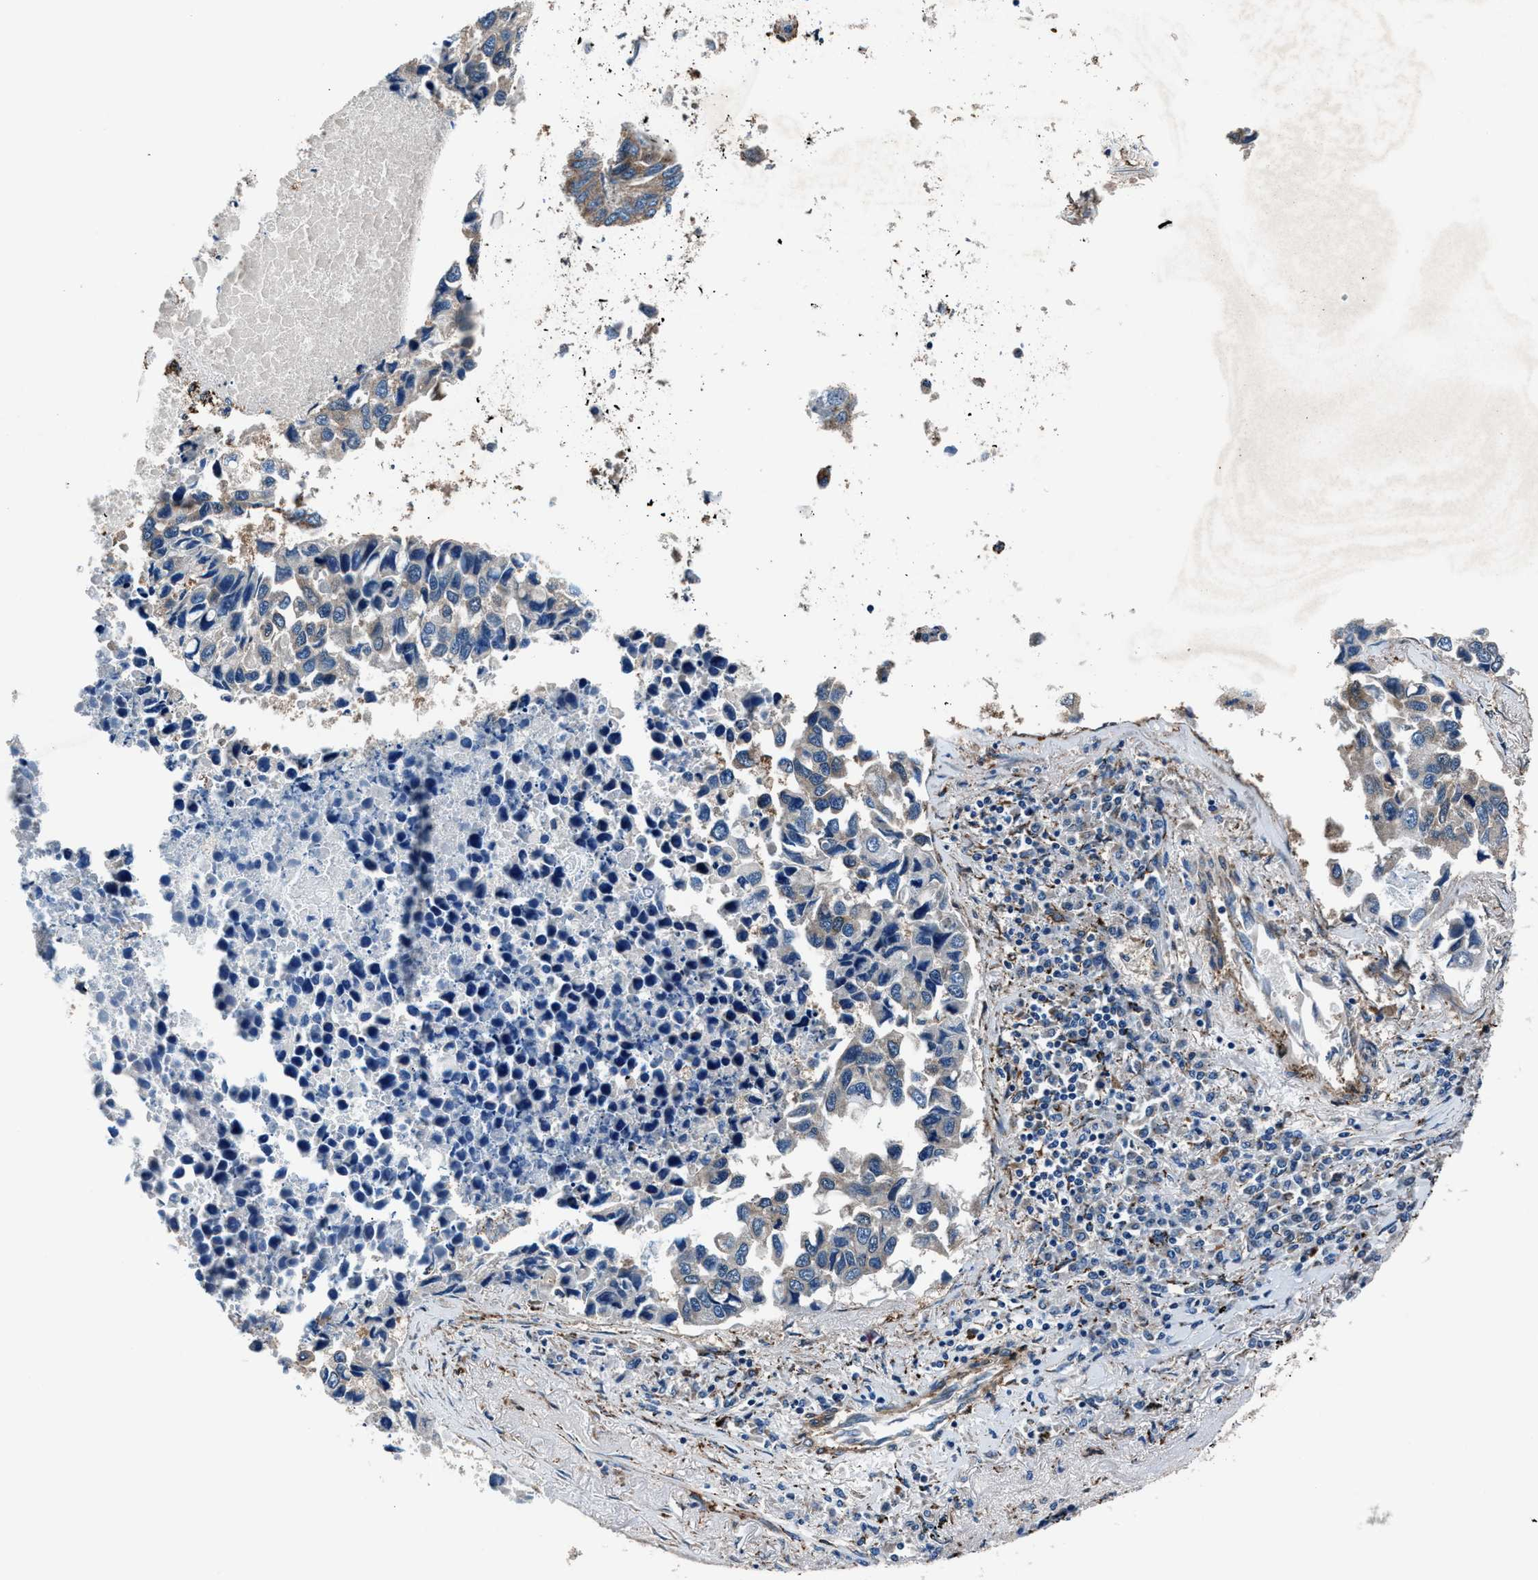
{"staining": {"intensity": "weak", "quantity": "<25%", "location": "cytoplasmic/membranous"}, "tissue": "lung cancer", "cell_type": "Tumor cells", "image_type": "cancer", "snomed": [{"axis": "morphology", "description": "Adenocarcinoma, NOS"}, {"axis": "topography", "description": "Lung"}], "caption": "A high-resolution image shows immunohistochemistry staining of lung cancer (adenocarcinoma), which displays no significant positivity in tumor cells. The staining was performed using DAB to visualize the protein expression in brown, while the nuclei were stained in blue with hematoxylin (Magnification: 20x).", "gene": "PRTFDC1", "patient": {"sex": "male", "age": 64}}